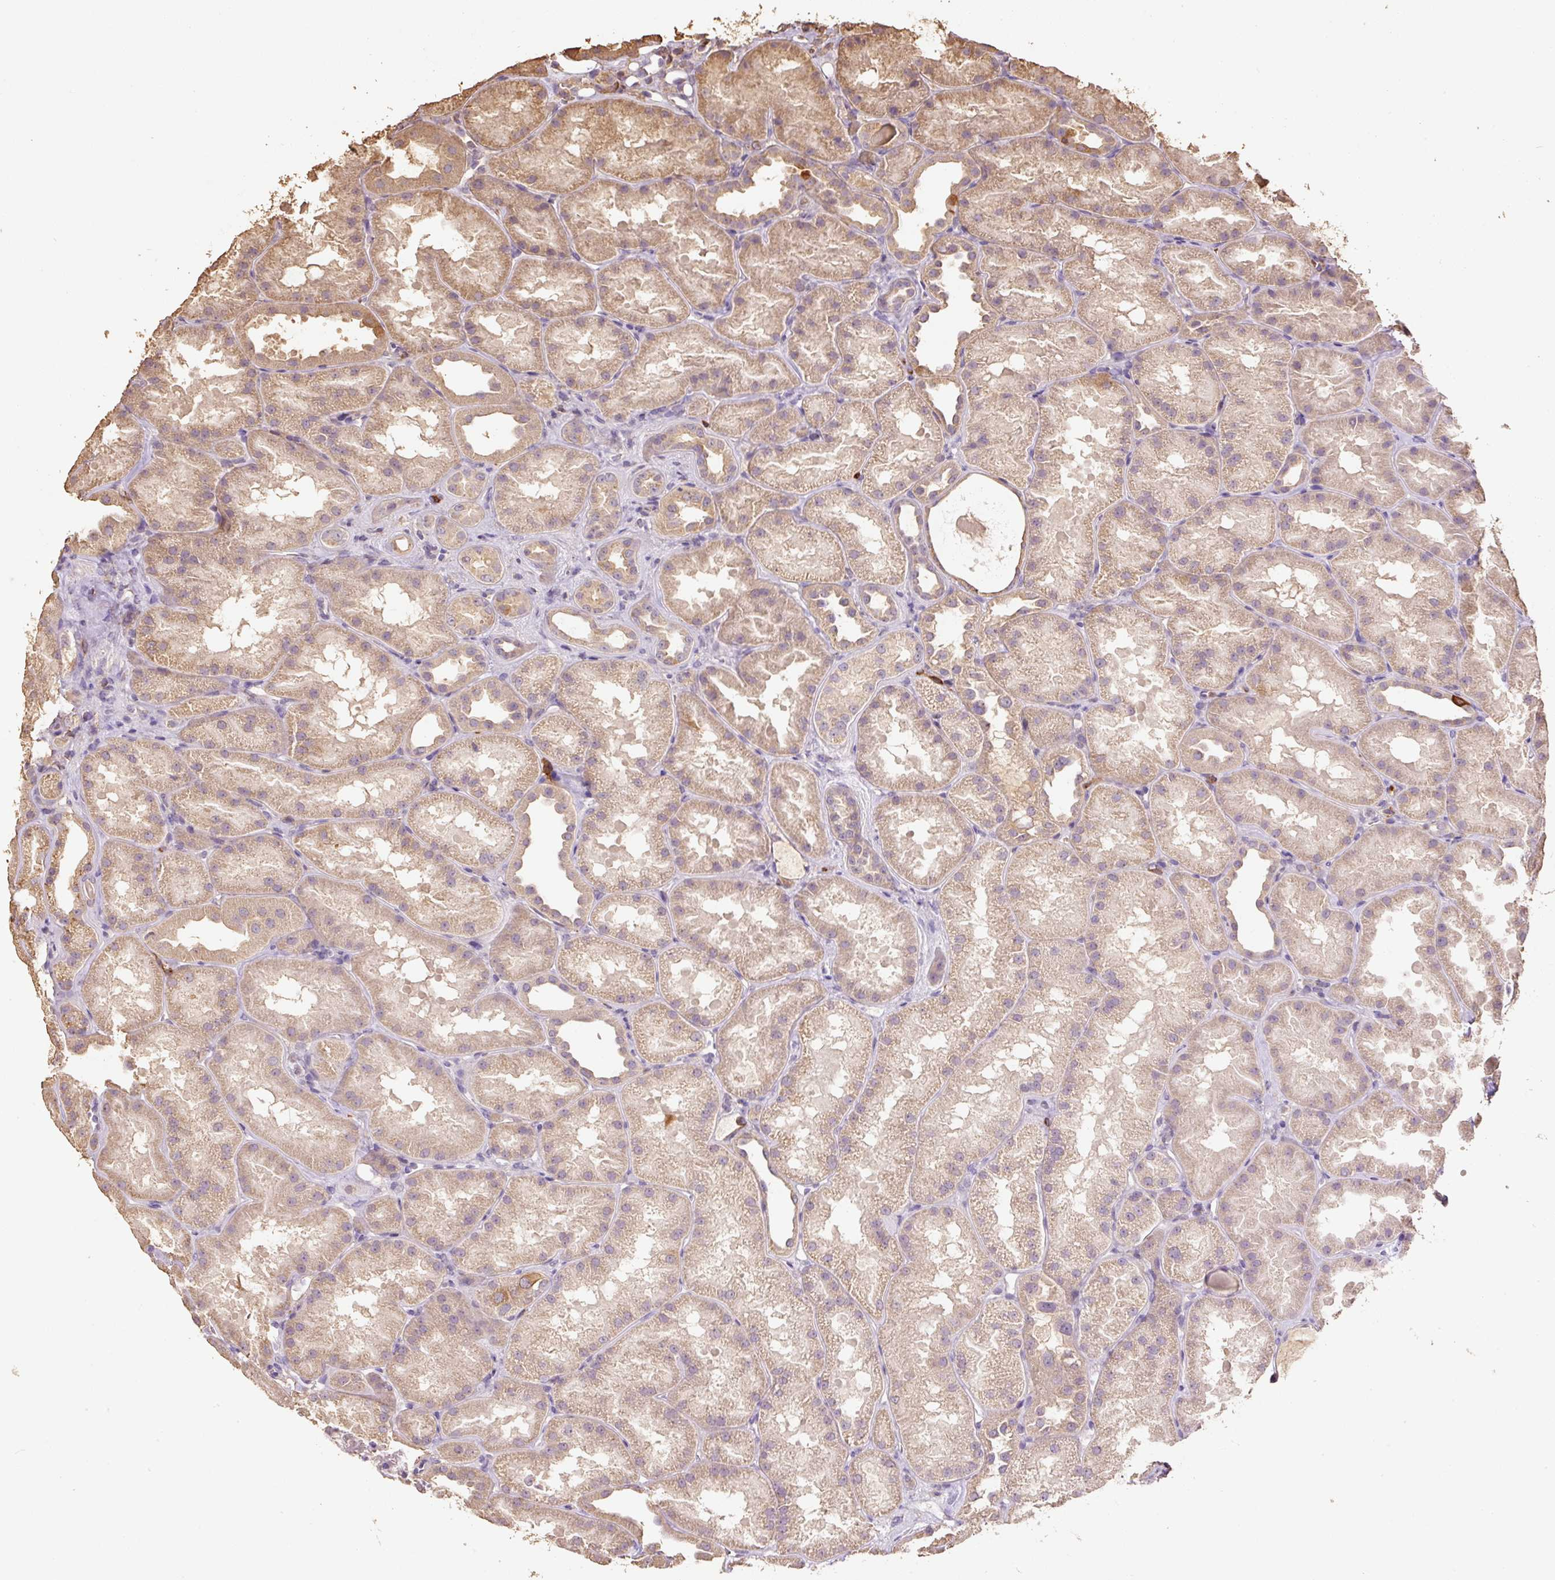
{"staining": {"intensity": "negative", "quantity": "none", "location": "none"}, "tissue": "kidney", "cell_type": "Cells in glomeruli", "image_type": "normal", "snomed": [{"axis": "morphology", "description": "Normal tissue, NOS"}, {"axis": "topography", "description": "Kidney"}], "caption": "Immunohistochemical staining of normal human kidney demonstrates no significant expression in cells in glomeruli. (DAB (3,3'-diaminobenzidine) IHC visualized using brightfield microscopy, high magnification).", "gene": "HERC2", "patient": {"sex": "male", "age": 61}}